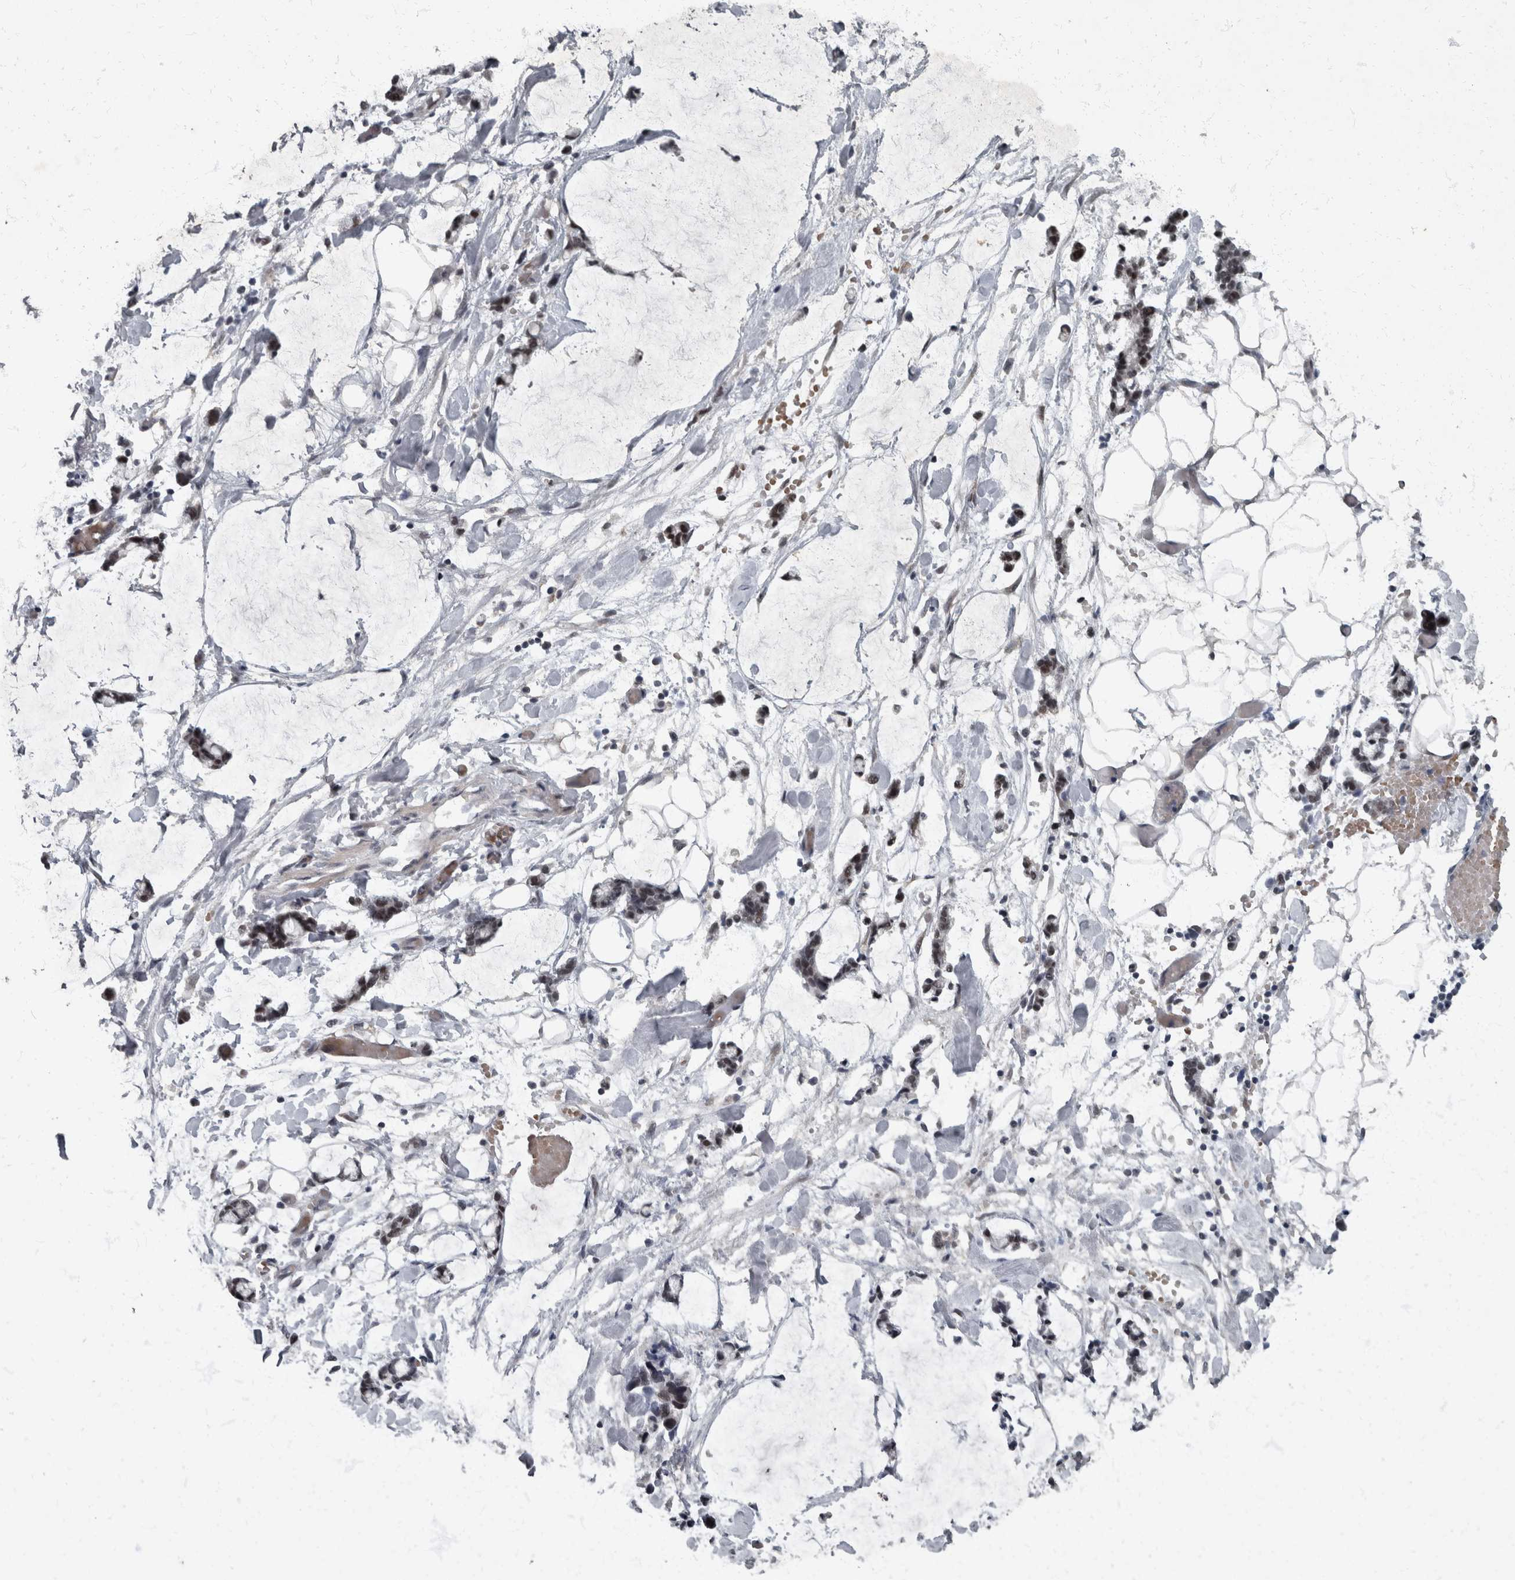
{"staining": {"intensity": "moderate", "quantity": "25%-75%", "location": "nuclear"}, "tissue": "adipose tissue", "cell_type": "Adipocytes", "image_type": "normal", "snomed": [{"axis": "morphology", "description": "Normal tissue, NOS"}, {"axis": "morphology", "description": "Adenocarcinoma, NOS"}, {"axis": "topography", "description": "Smooth muscle"}, {"axis": "topography", "description": "Colon"}], "caption": "Adipose tissue stained with immunohistochemistry exhibits moderate nuclear expression in approximately 25%-75% of adipocytes. (DAB IHC with brightfield microscopy, high magnification).", "gene": "WDR33", "patient": {"sex": "male", "age": 14}}